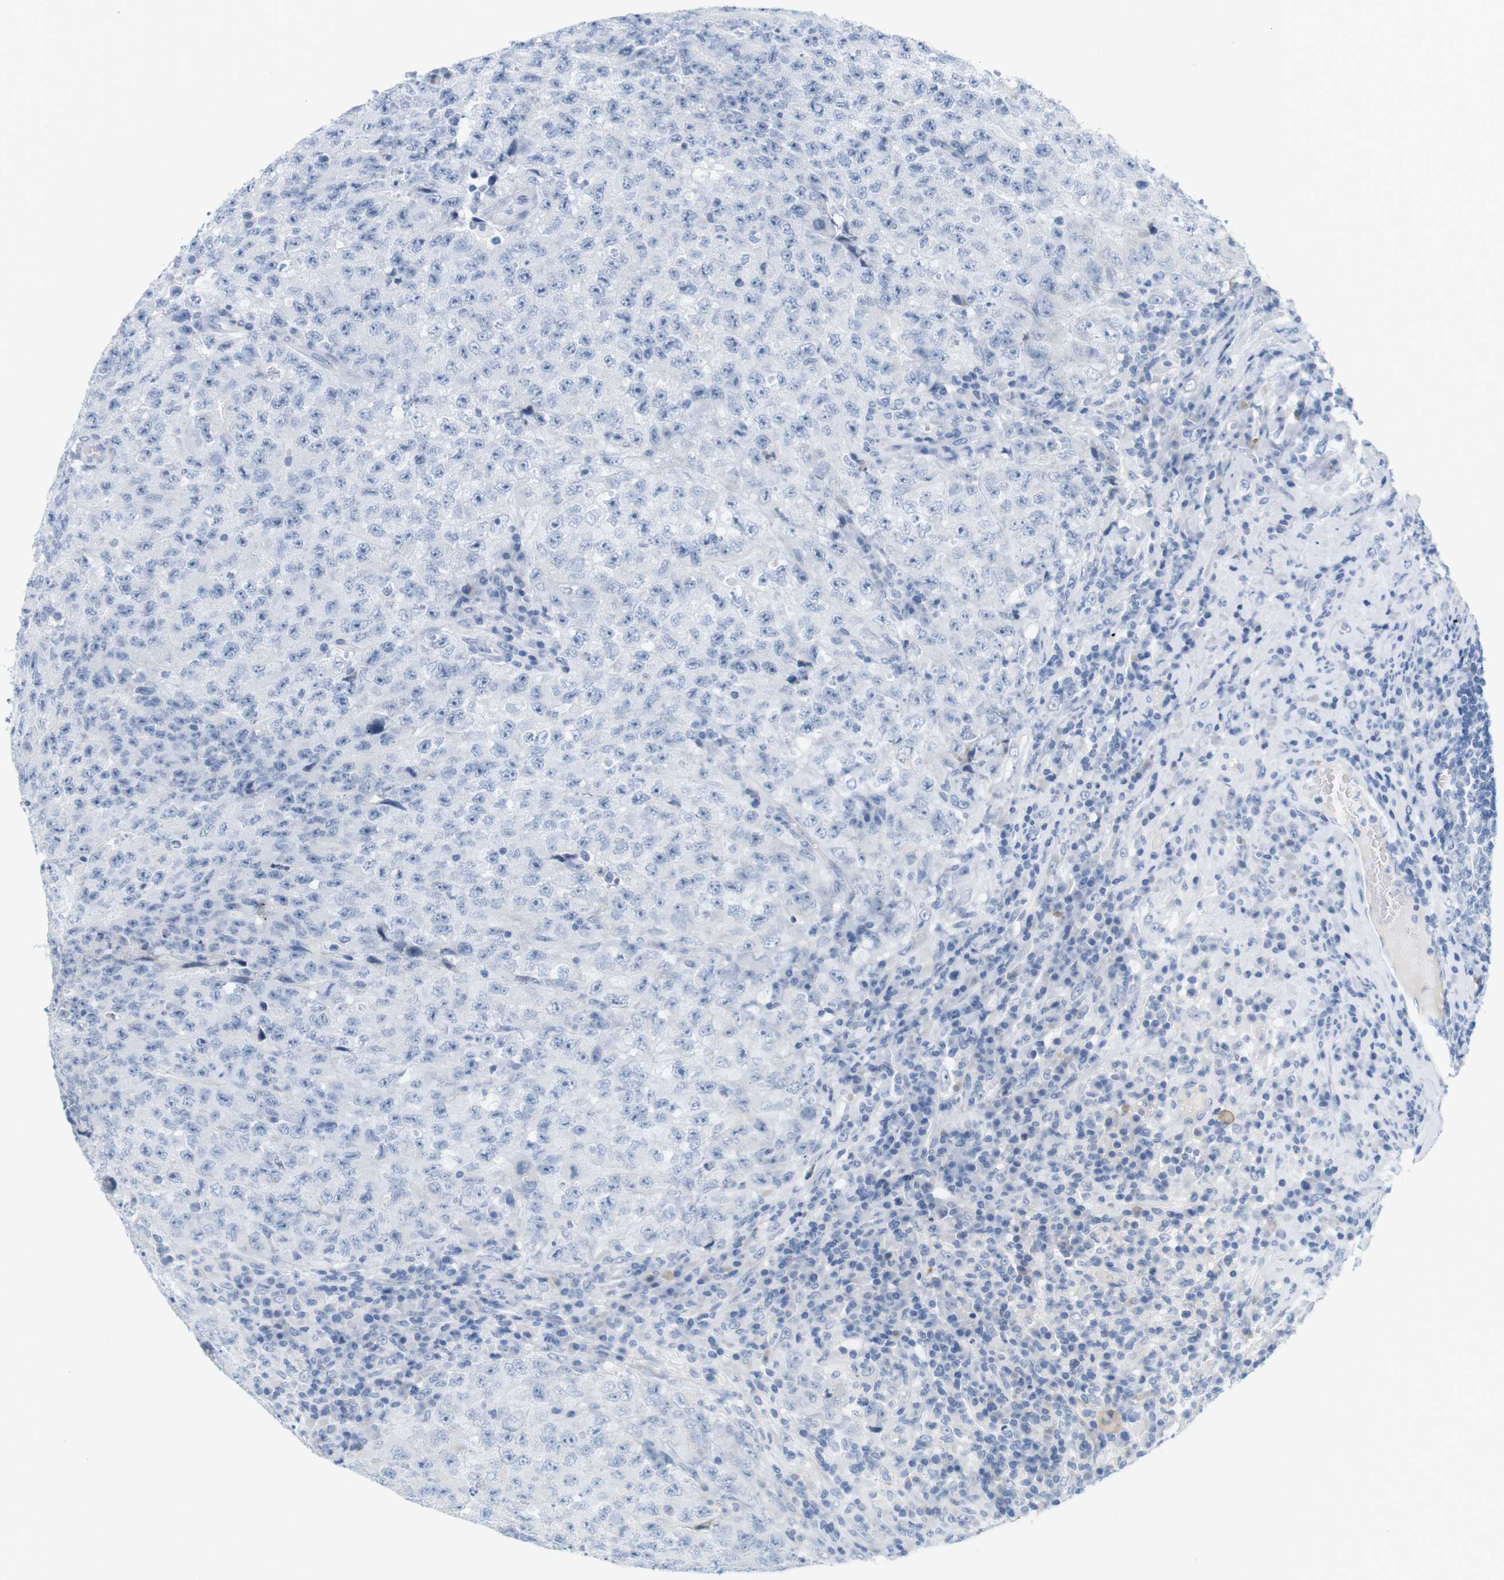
{"staining": {"intensity": "negative", "quantity": "none", "location": "none"}, "tissue": "testis cancer", "cell_type": "Tumor cells", "image_type": "cancer", "snomed": [{"axis": "morphology", "description": "Necrosis, NOS"}, {"axis": "morphology", "description": "Carcinoma, Embryonal, NOS"}, {"axis": "topography", "description": "Testis"}], "caption": "Tumor cells show no significant positivity in embryonal carcinoma (testis).", "gene": "RGS9", "patient": {"sex": "male", "age": 19}}